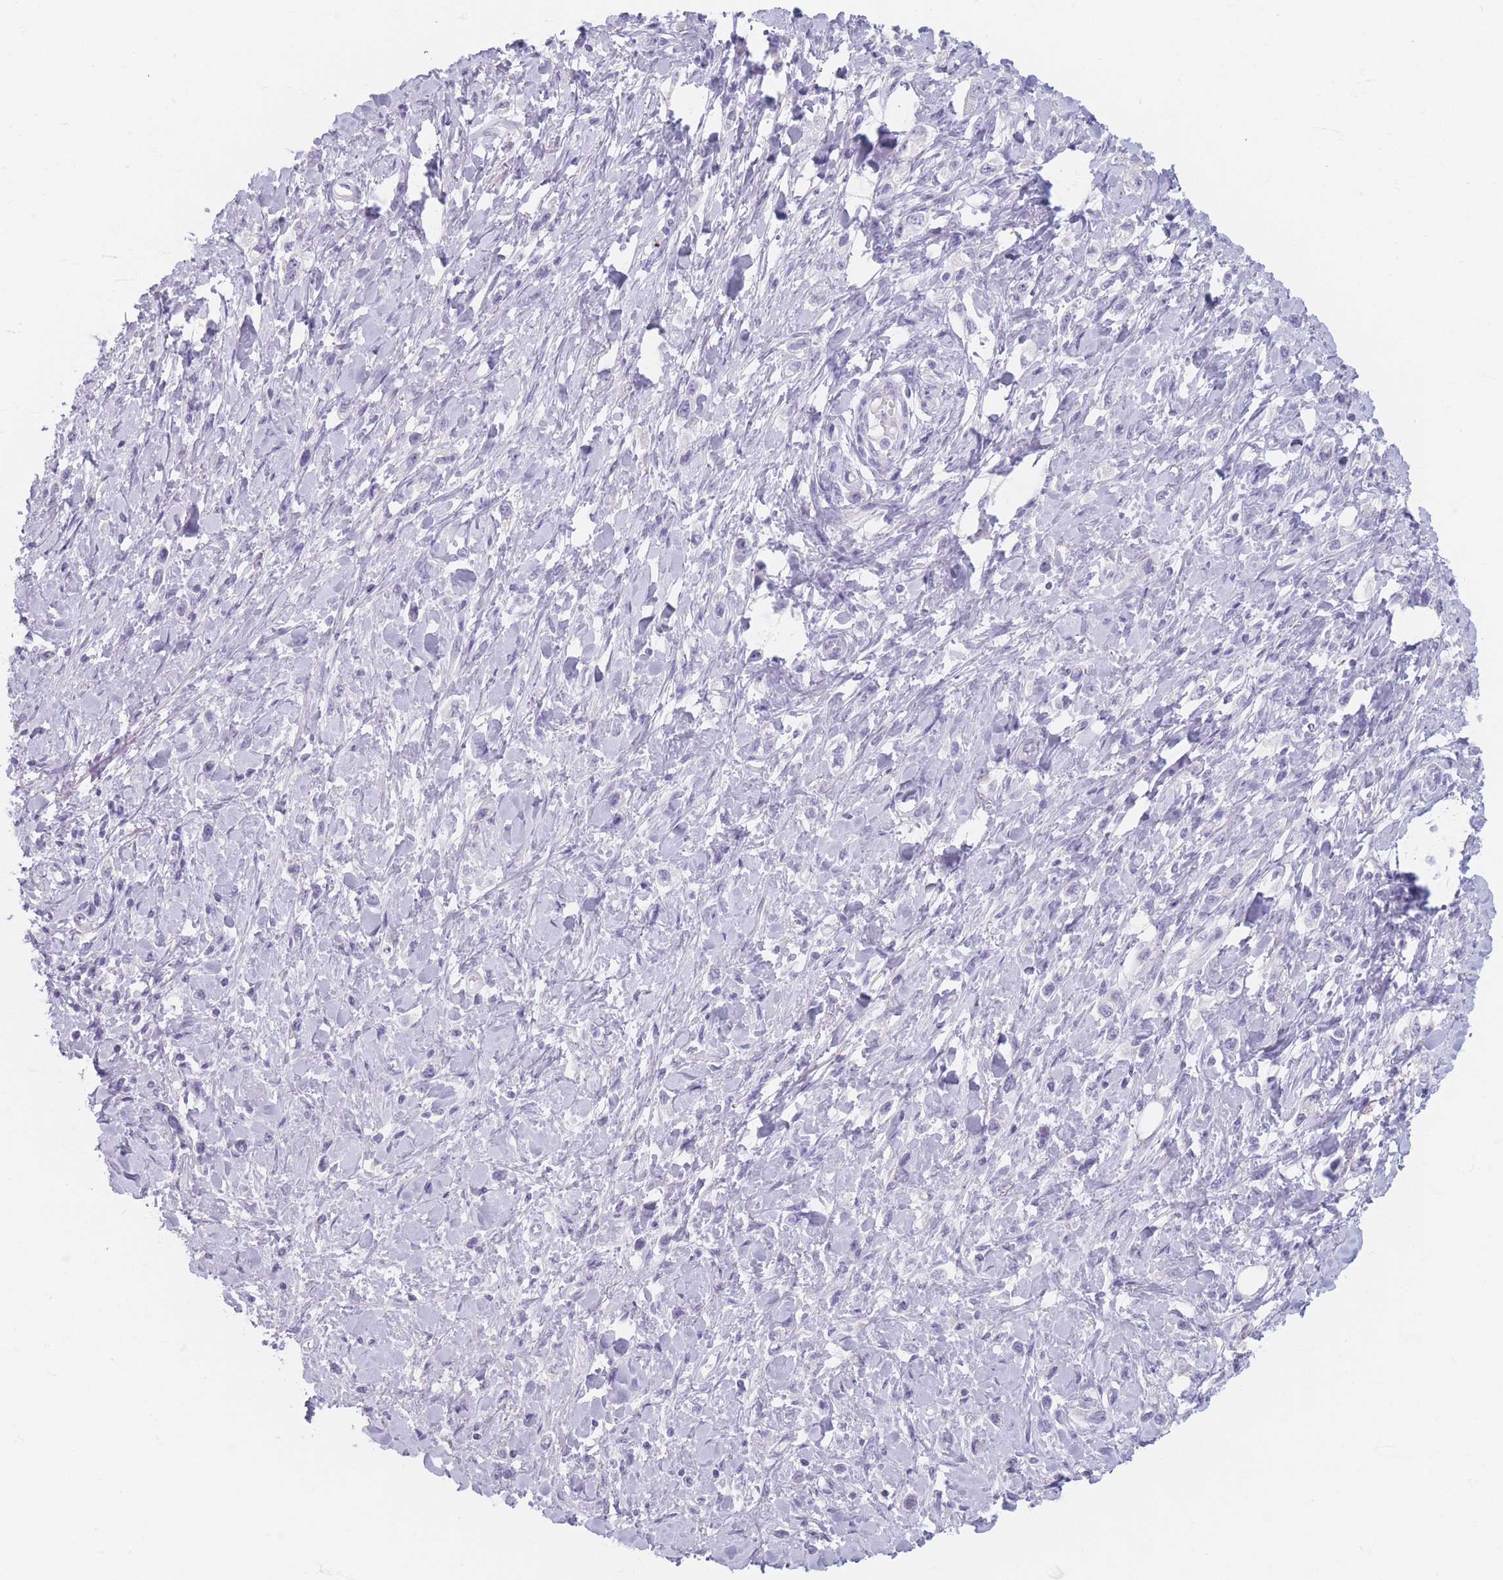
{"staining": {"intensity": "negative", "quantity": "none", "location": "none"}, "tissue": "stomach cancer", "cell_type": "Tumor cells", "image_type": "cancer", "snomed": [{"axis": "morphology", "description": "Adenocarcinoma, NOS"}, {"axis": "topography", "description": "Stomach"}], "caption": "Immunohistochemistry (IHC) of human stomach cancer demonstrates no staining in tumor cells.", "gene": "PIGM", "patient": {"sex": "female", "age": 65}}